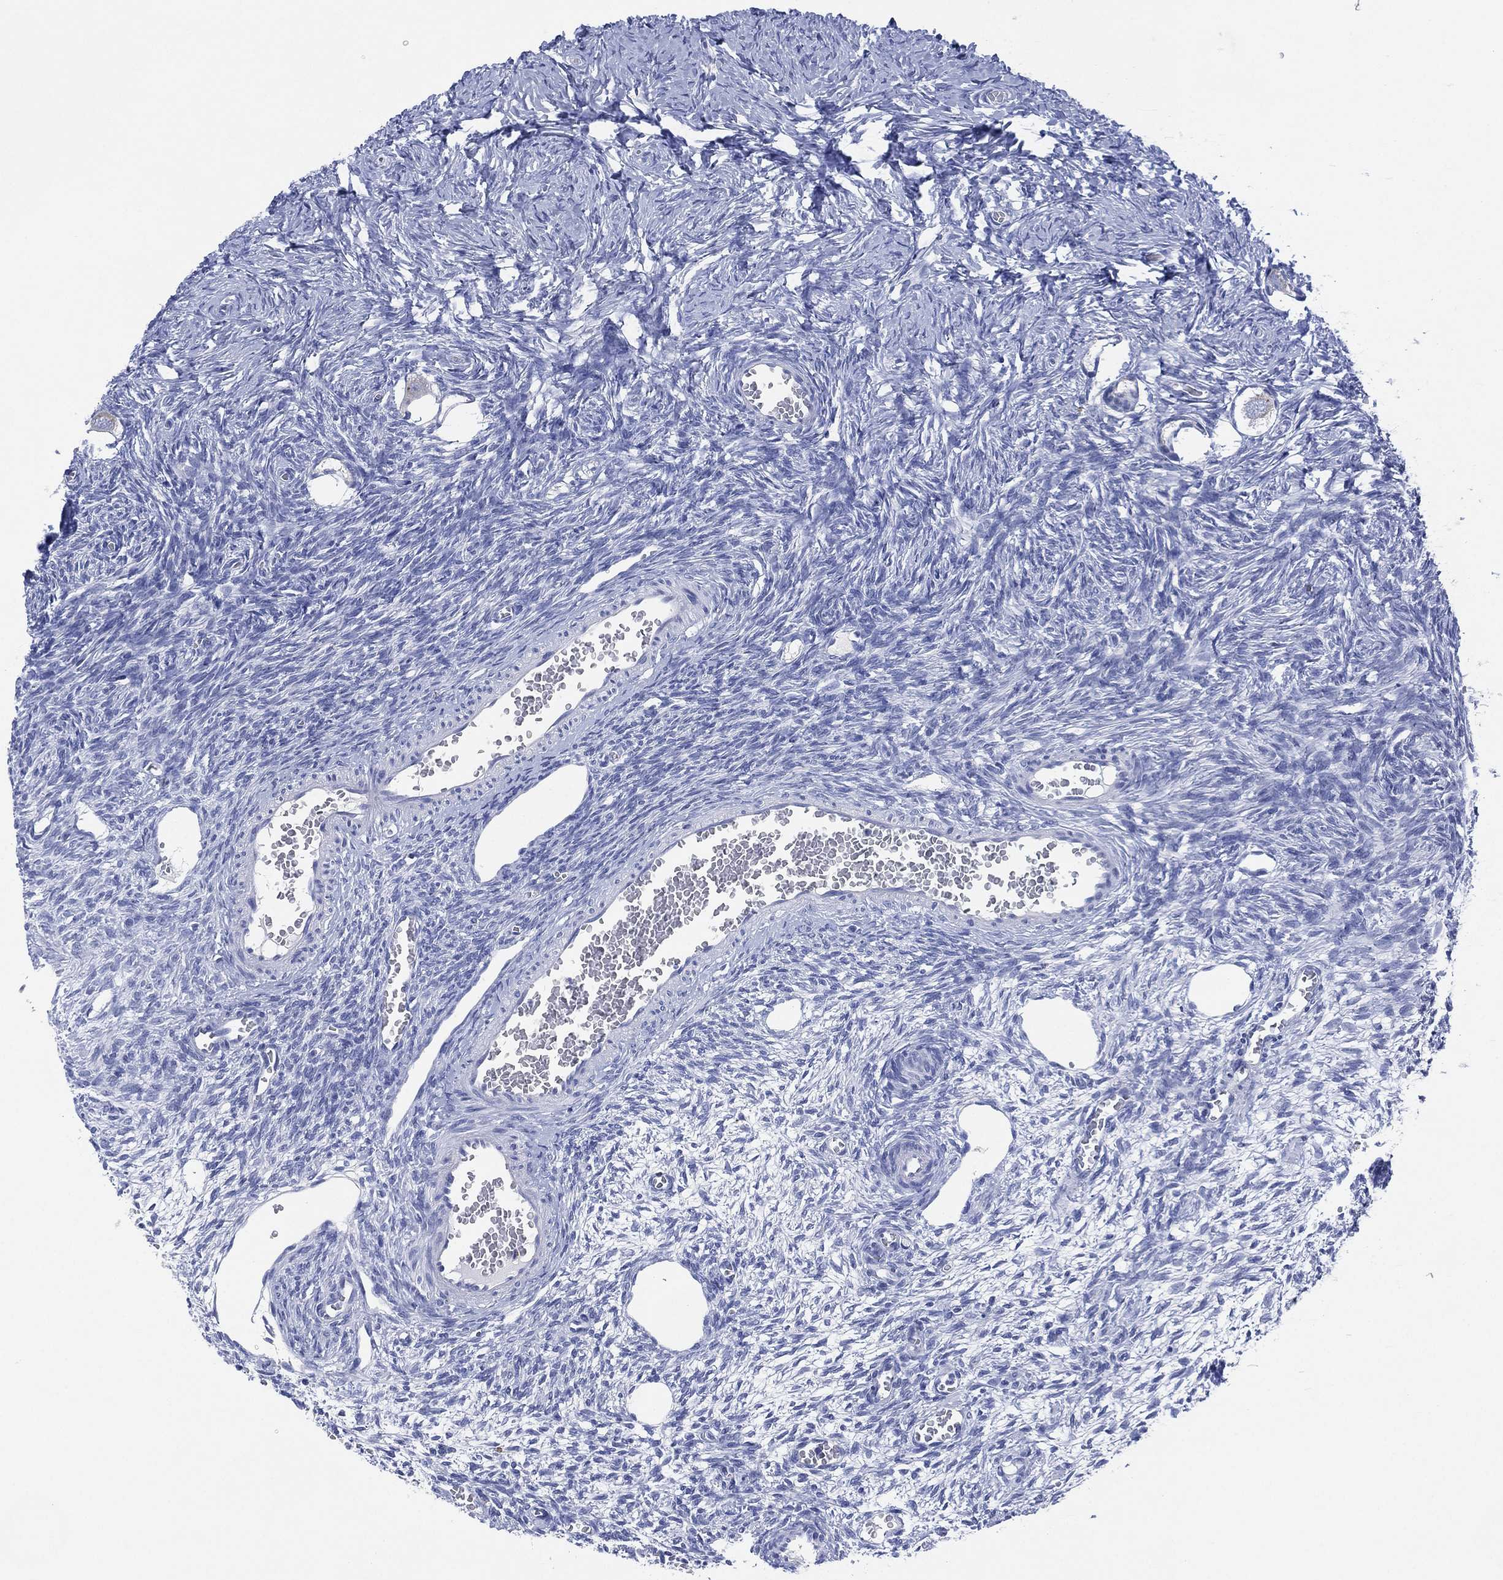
{"staining": {"intensity": "negative", "quantity": "none", "location": "none"}, "tissue": "ovary", "cell_type": "Follicle cells", "image_type": "normal", "snomed": [{"axis": "morphology", "description": "Normal tissue, NOS"}, {"axis": "topography", "description": "Ovary"}], "caption": "A high-resolution image shows immunohistochemistry staining of unremarkable ovary, which exhibits no significant expression in follicle cells.", "gene": "CHRNA3", "patient": {"sex": "female", "age": 27}}